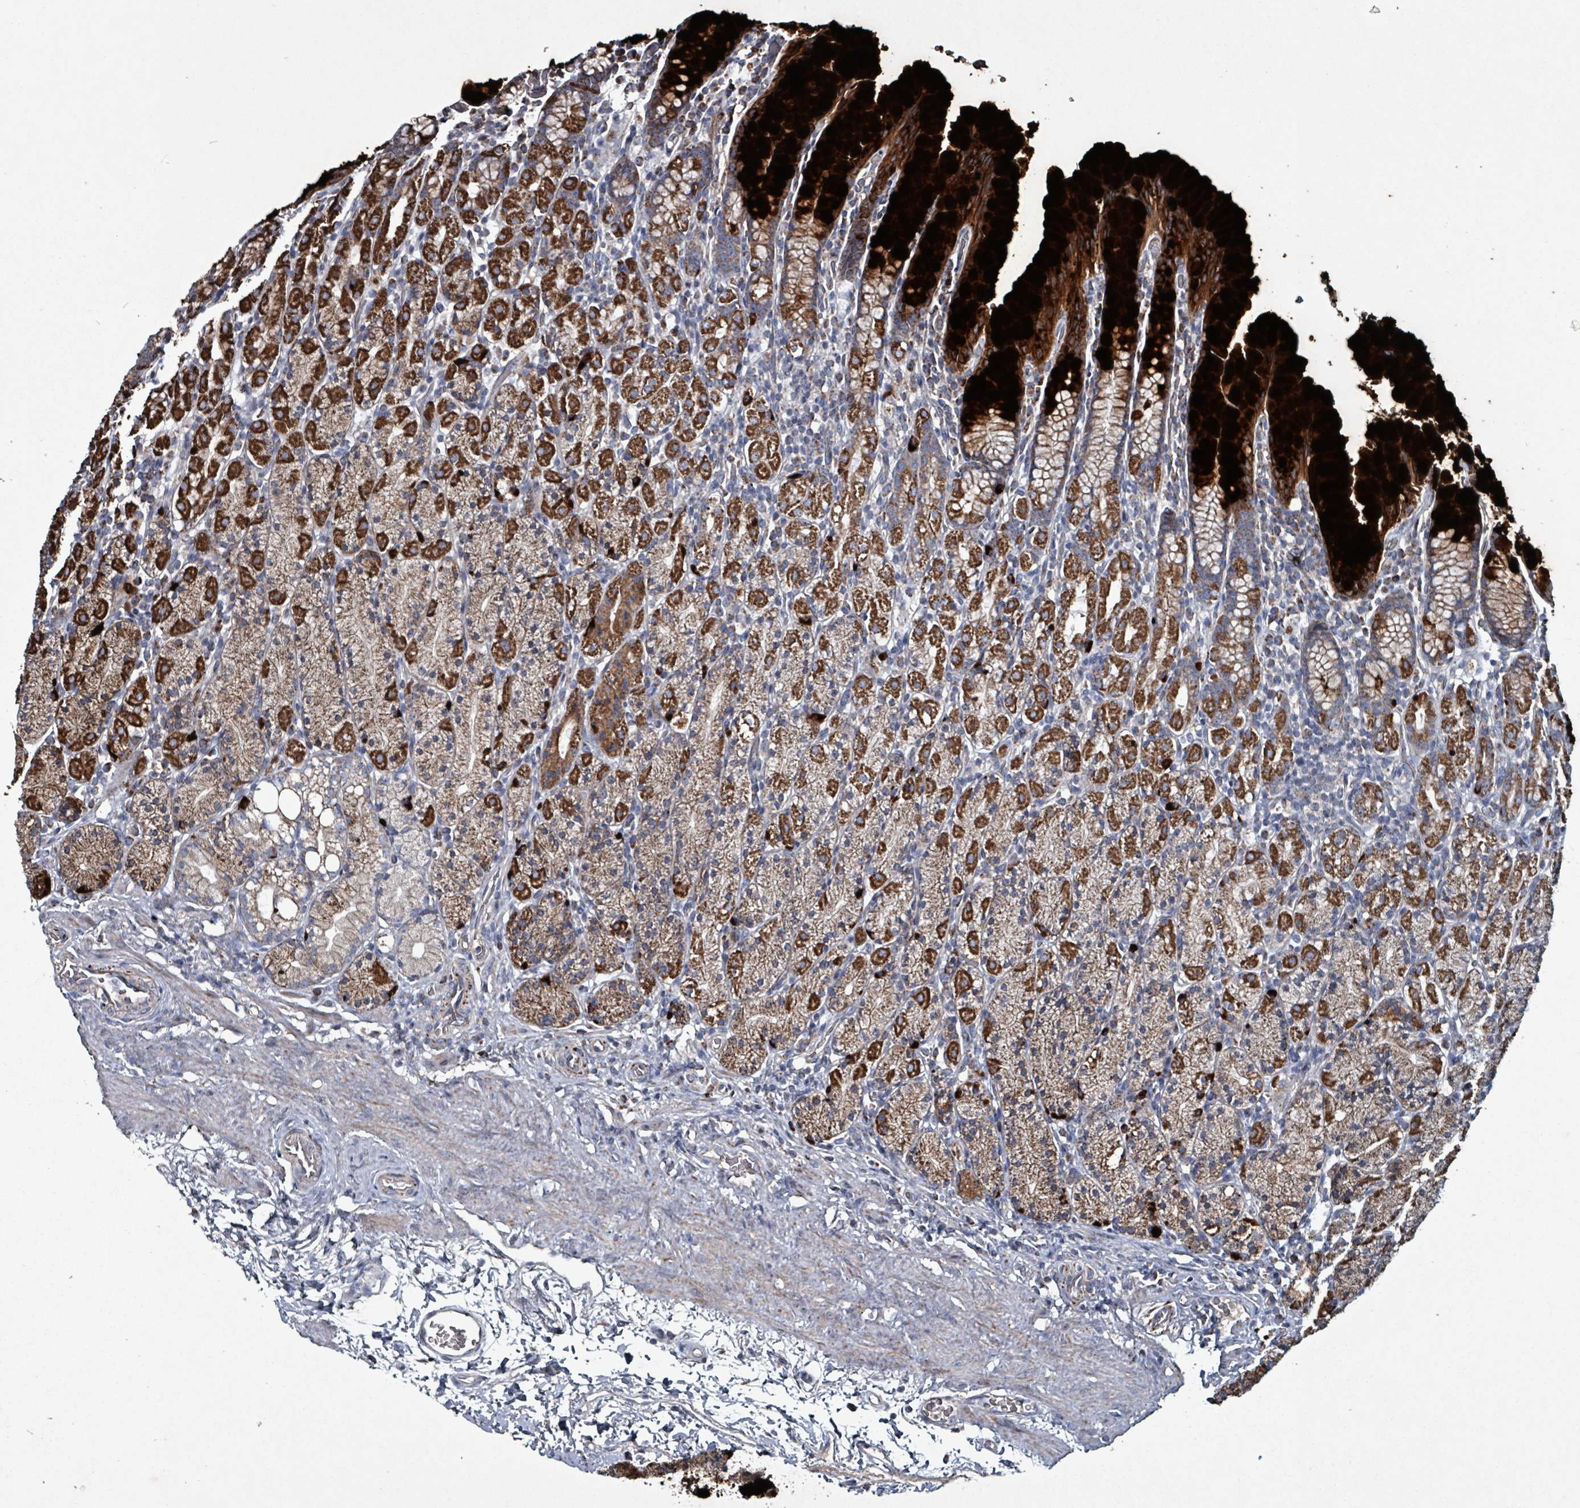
{"staining": {"intensity": "strong", "quantity": ">75%", "location": "cytoplasmic/membranous"}, "tissue": "stomach", "cell_type": "Glandular cells", "image_type": "normal", "snomed": [{"axis": "morphology", "description": "Normal tissue, NOS"}, {"axis": "topography", "description": "Stomach, upper"}, {"axis": "topography", "description": "Stomach"}], "caption": "Immunohistochemistry (IHC) micrograph of benign stomach stained for a protein (brown), which shows high levels of strong cytoplasmic/membranous expression in approximately >75% of glandular cells.", "gene": "ABHD18", "patient": {"sex": "male", "age": 62}}